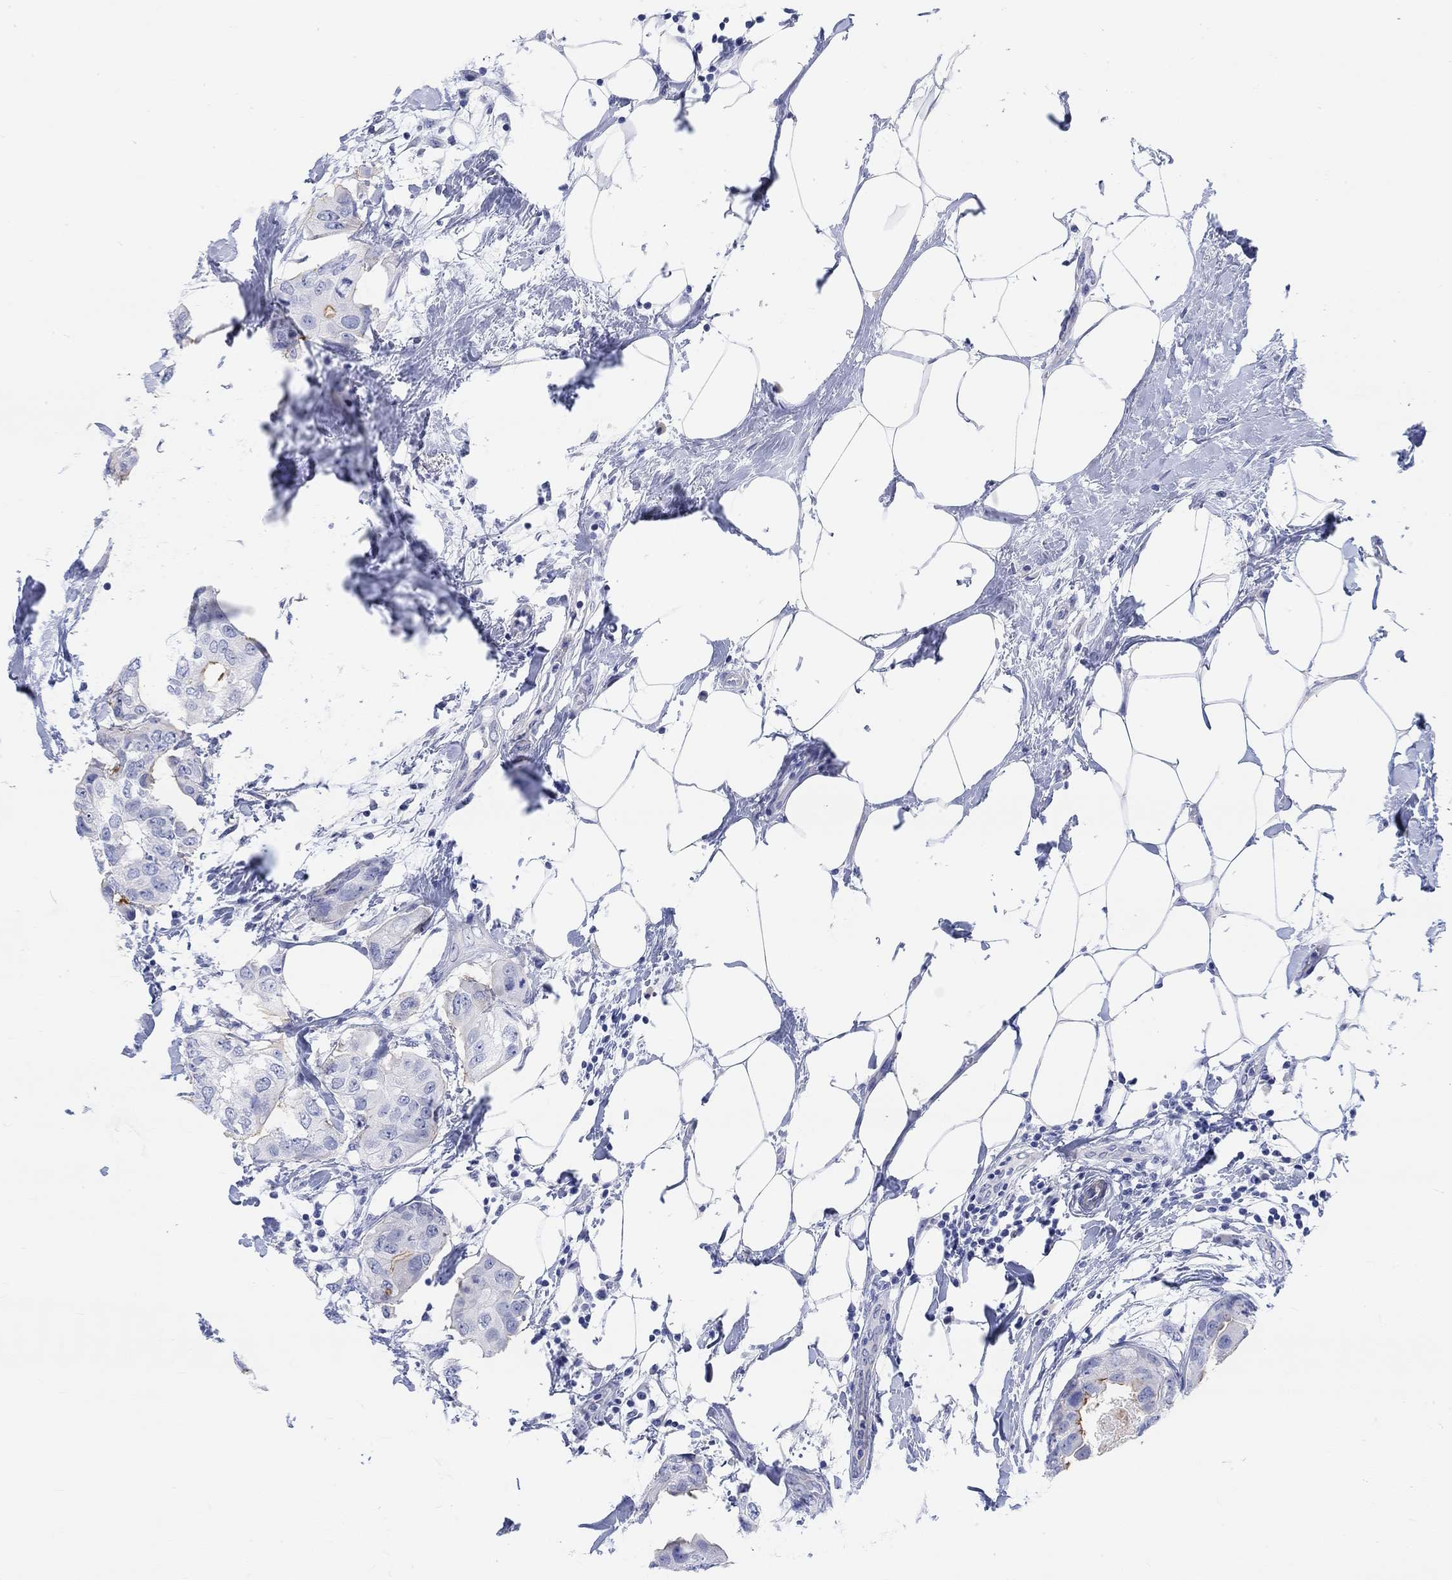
{"staining": {"intensity": "moderate", "quantity": "<25%", "location": "cytoplasmic/membranous"}, "tissue": "breast cancer", "cell_type": "Tumor cells", "image_type": "cancer", "snomed": [{"axis": "morphology", "description": "Normal tissue, NOS"}, {"axis": "morphology", "description": "Duct carcinoma"}, {"axis": "topography", "description": "Breast"}], "caption": "This is an image of immunohistochemistry (IHC) staining of breast cancer (intraductal carcinoma), which shows moderate staining in the cytoplasmic/membranous of tumor cells.", "gene": "XIRP2", "patient": {"sex": "female", "age": 40}}